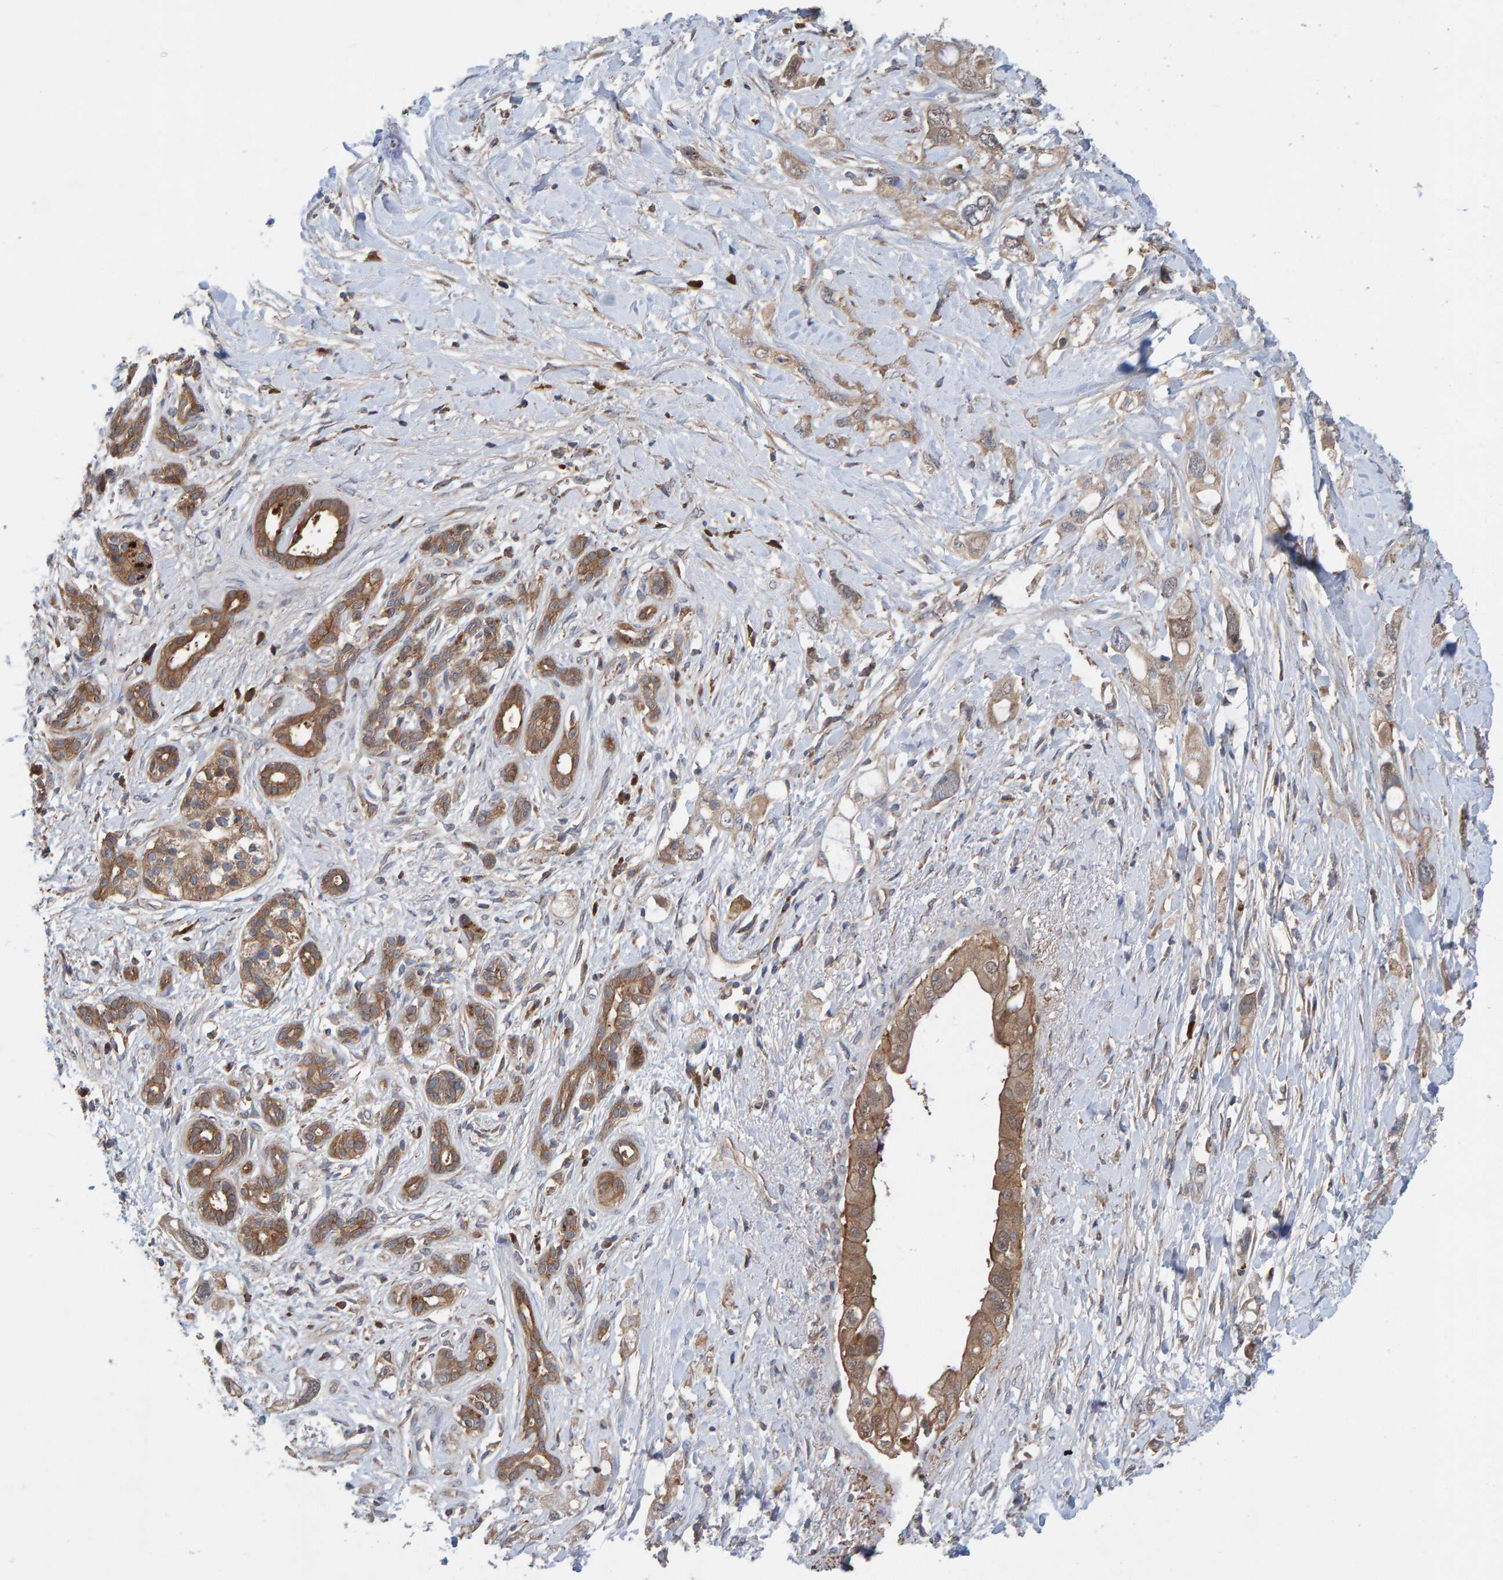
{"staining": {"intensity": "weak", "quantity": ">75%", "location": "cytoplasmic/membranous"}, "tissue": "pancreatic cancer", "cell_type": "Tumor cells", "image_type": "cancer", "snomed": [{"axis": "morphology", "description": "Adenocarcinoma, NOS"}, {"axis": "topography", "description": "Pancreas"}], "caption": "An immunohistochemistry histopathology image of neoplastic tissue is shown. Protein staining in brown highlights weak cytoplasmic/membranous positivity in pancreatic cancer within tumor cells. The protein of interest is shown in brown color, while the nuclei are stained blue.", "gene": "KIAA0753", "patient": {"sex": "female", "age": 56}}